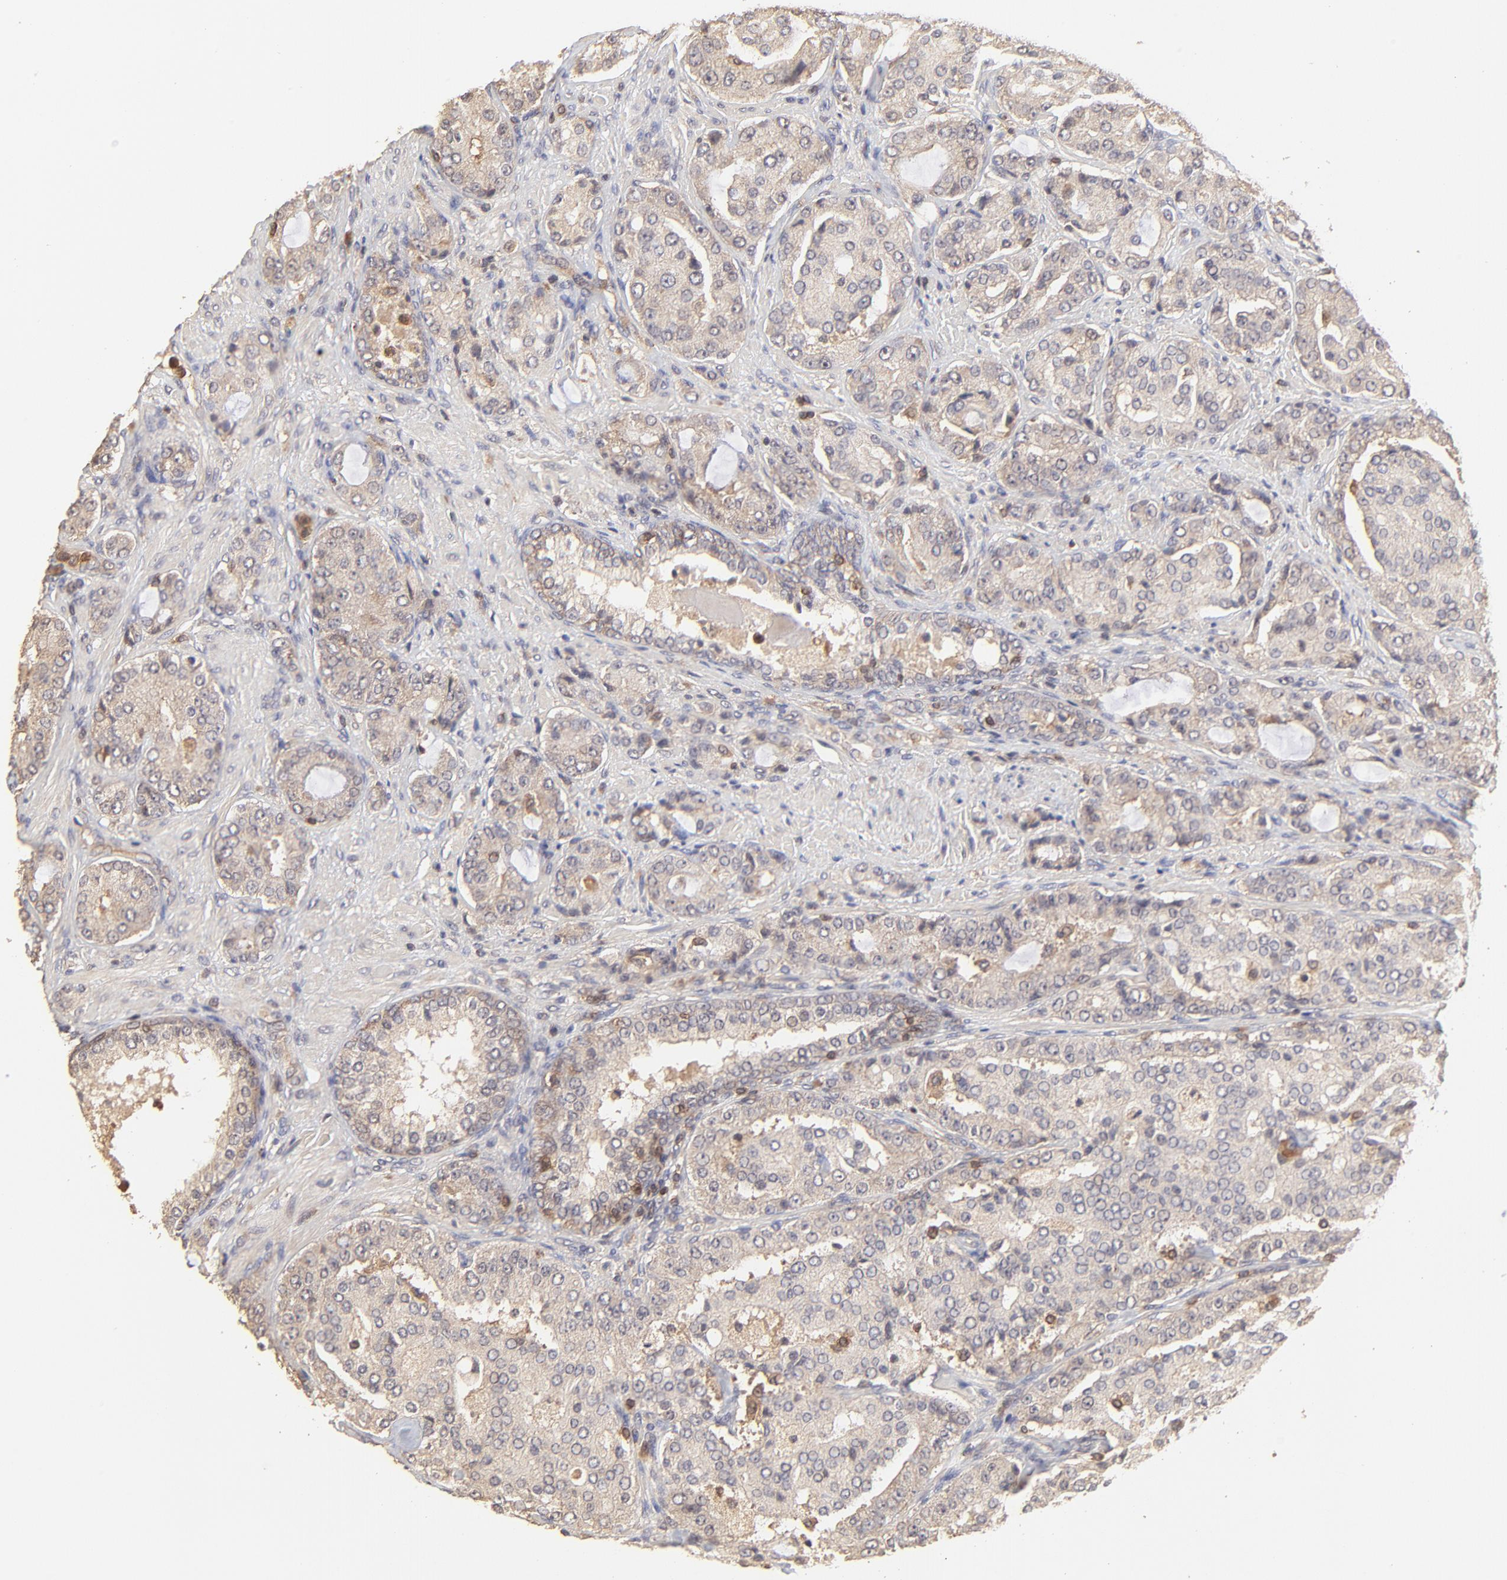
{"staining": {"intensity": "moderate", "quantity": ">75%", "location": "cytoplasmic/membranous"}, "tissue": "prostate cancer", "cell_type": "Tumor cells", "image_type": "cancer", "snomed": [{"axis": "morphology", "description": "Adenocarcinoma, High grade"}, {"axis": "topography", "description": "Prostate"}], "caption": "Immunohistochemical staining of high-grade adenocarcinoma (prostate) reveals medium levels of moderate cytoplasmic/membranous positivity in about >75% of tumor cells.", "gene": "STON2", "patient": {"sex": "male", "age": 72}}